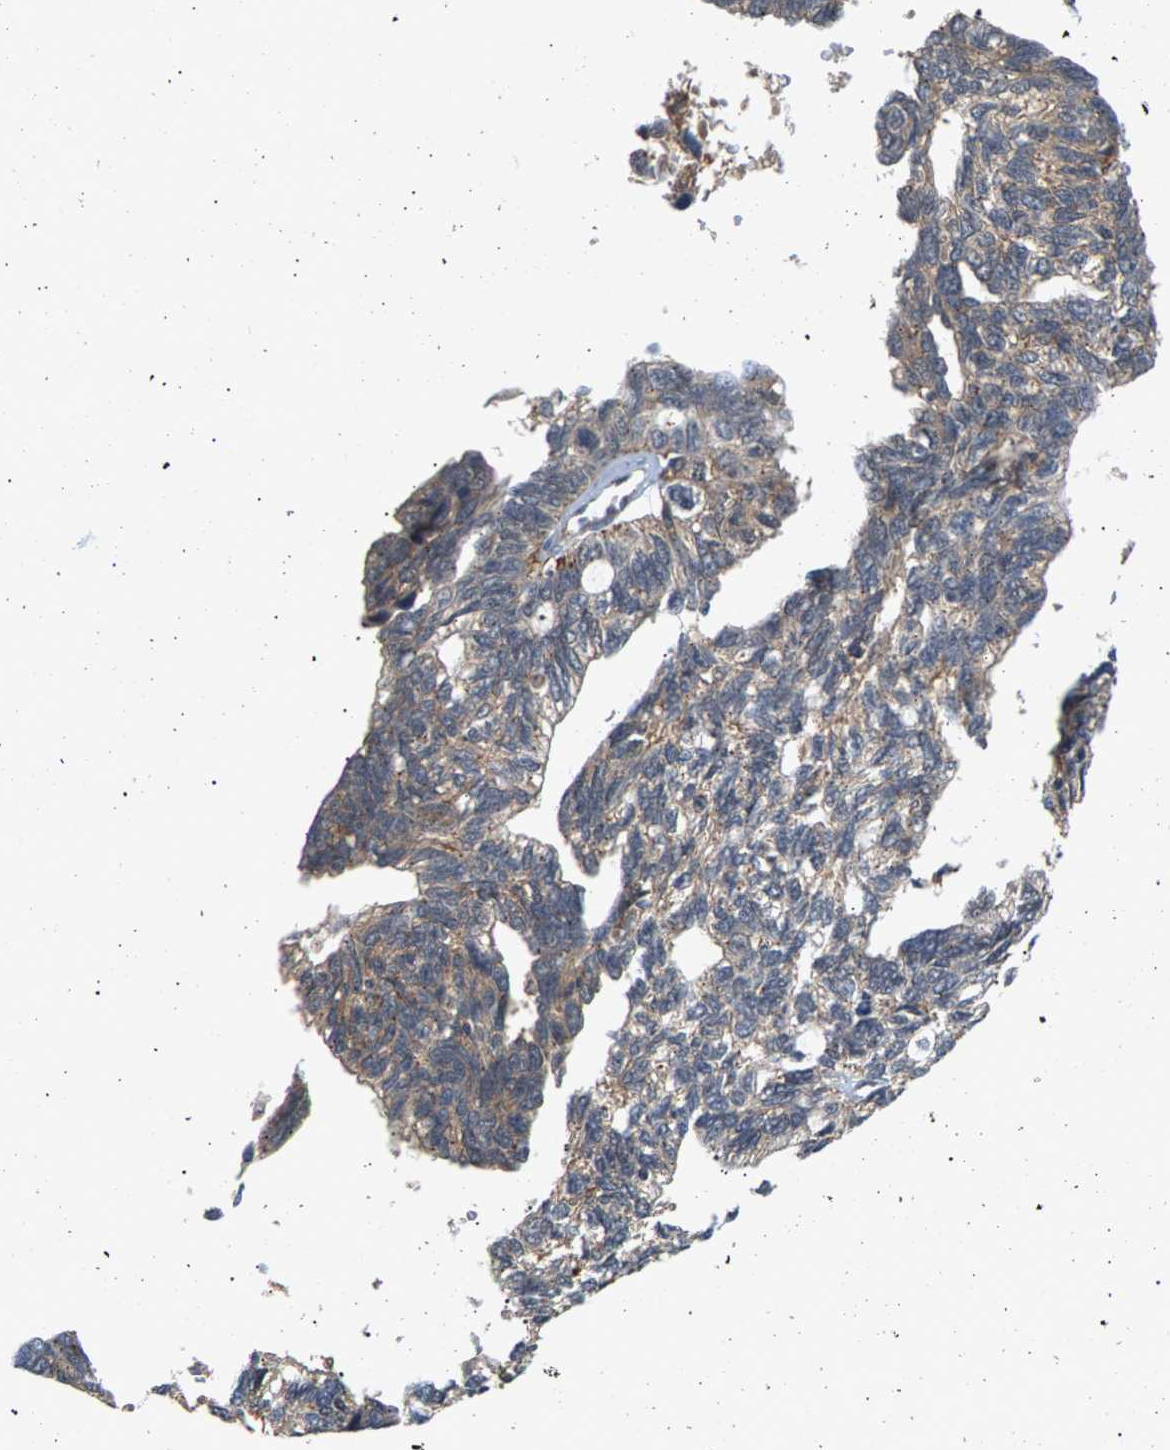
{"staining": {"intensity": "weak", "quantity": "25%-75%", "location": "cytoplasmic/membranous"}, "tissue": "ovarian cancer", "cell_type": "Tumor cells", "image_type": "cancer", "snomed": [{"axis": "morphology", "description": "Cystadenocarcinoma, serous, NOS"}, {"axis": "topography", "description": "Ovary"}], "caption": "IHC (DAB (3,3'-diaminobenzidine)) staining of human ovarian serous cystadenocarcinoma shows weak cytoplasmic/membranous protein expression in about 25%-75% of tumor cells.", "gene": "MAP2K5", "patient": {"sex": "female", "age": 79}}